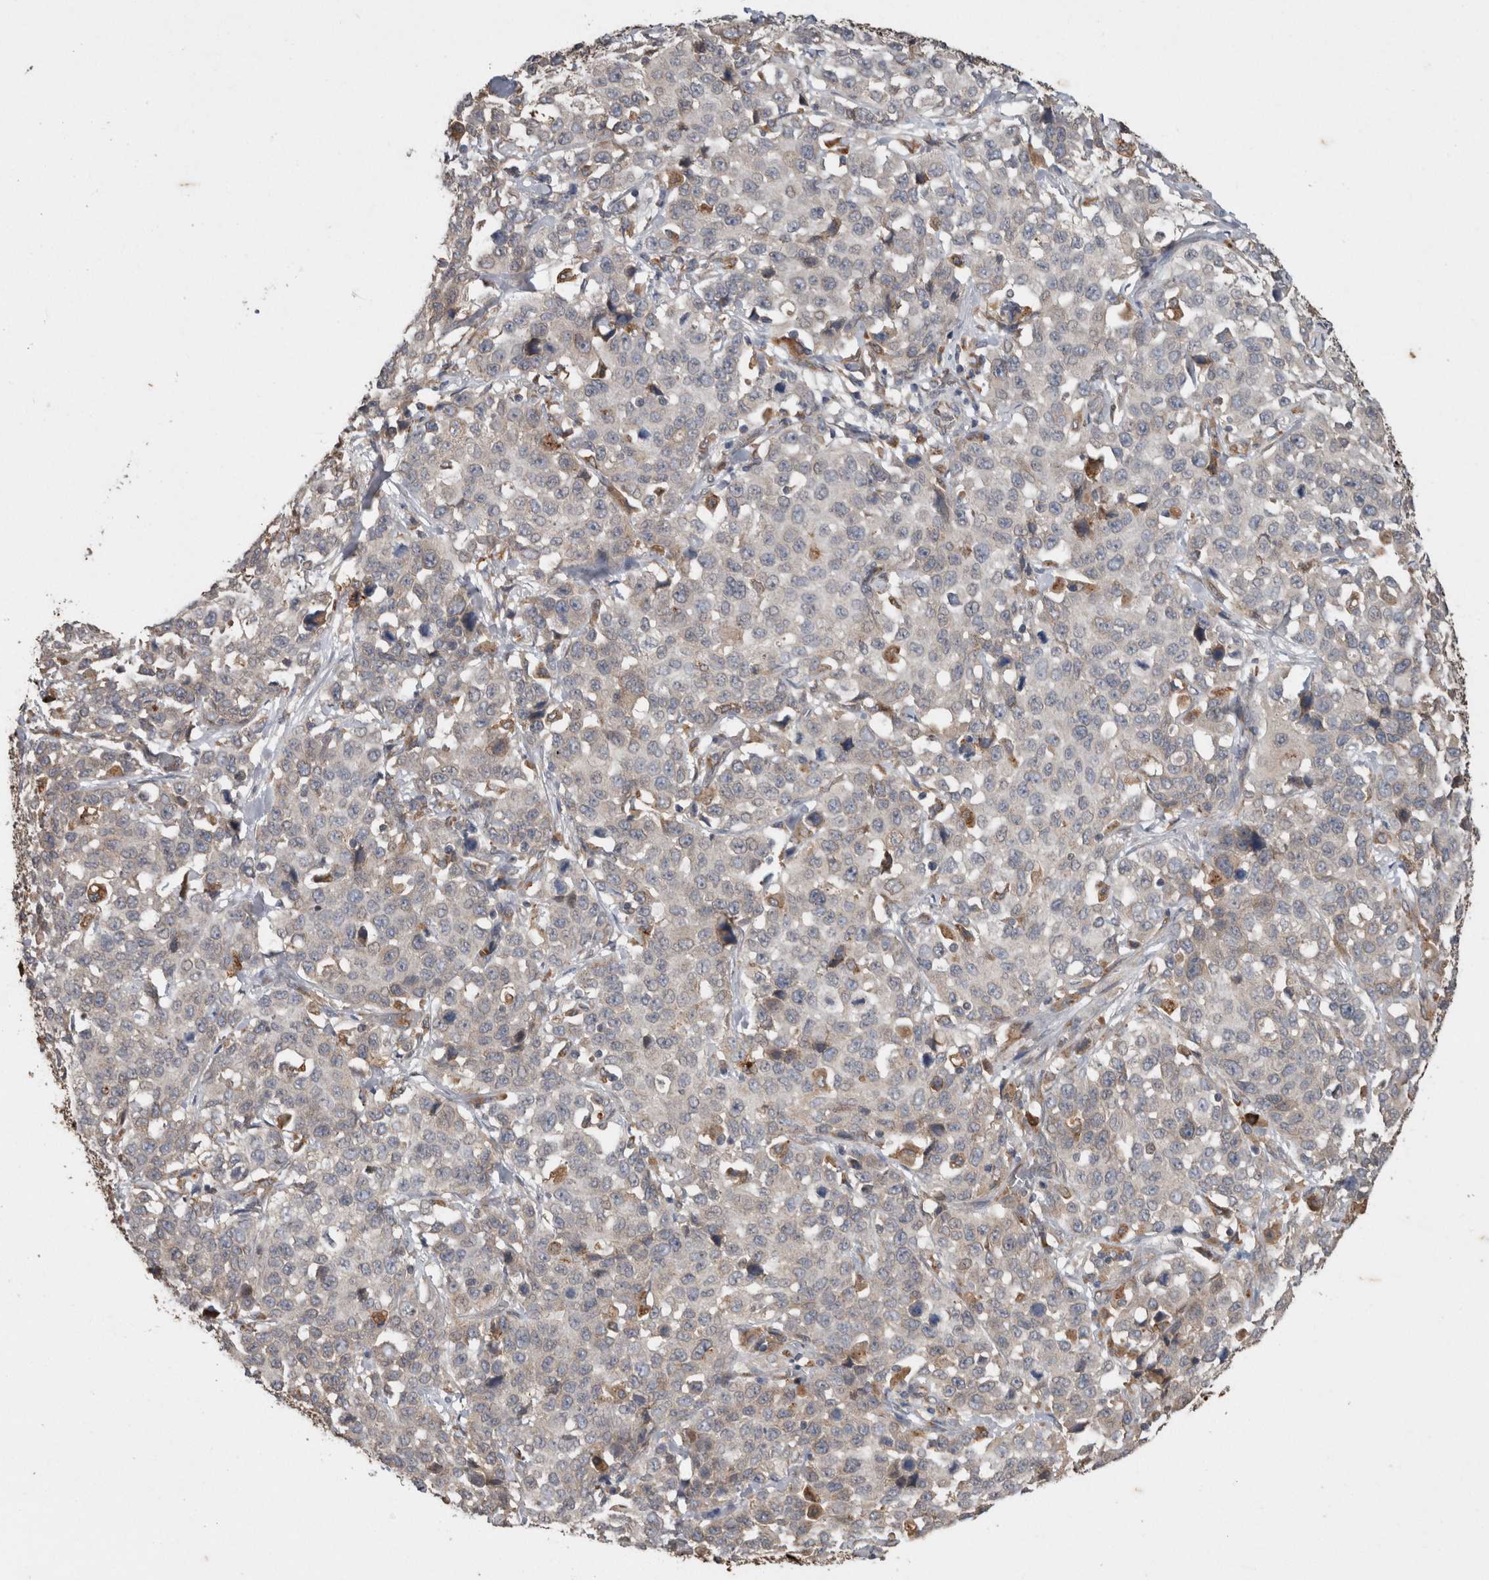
{"staining": {"intensity": "moderate", "quantity": "<25%", "location": "cytoplasmic/membranous"}, "tissue": "stomach cancer", "cell_type": "Tumor cells", "image_type": "cancer", "snomed": [{"axis": "morphology", "description": "Normal tissue, NOS"}, {"axis": "morphology", "description": "Adenocarcinoma, NOS"}, {"axis": "topography", "description": "Stomach"}], "caption": "Human stomach cancer (adenocarcinoma) stained for a protein (brown) demonstrates moderate cytoplasmic/membranous positive expression in about <25% of tumor cells.", "gene": "ADGRL3", "patient": {"sex": "male", "age": 48}}